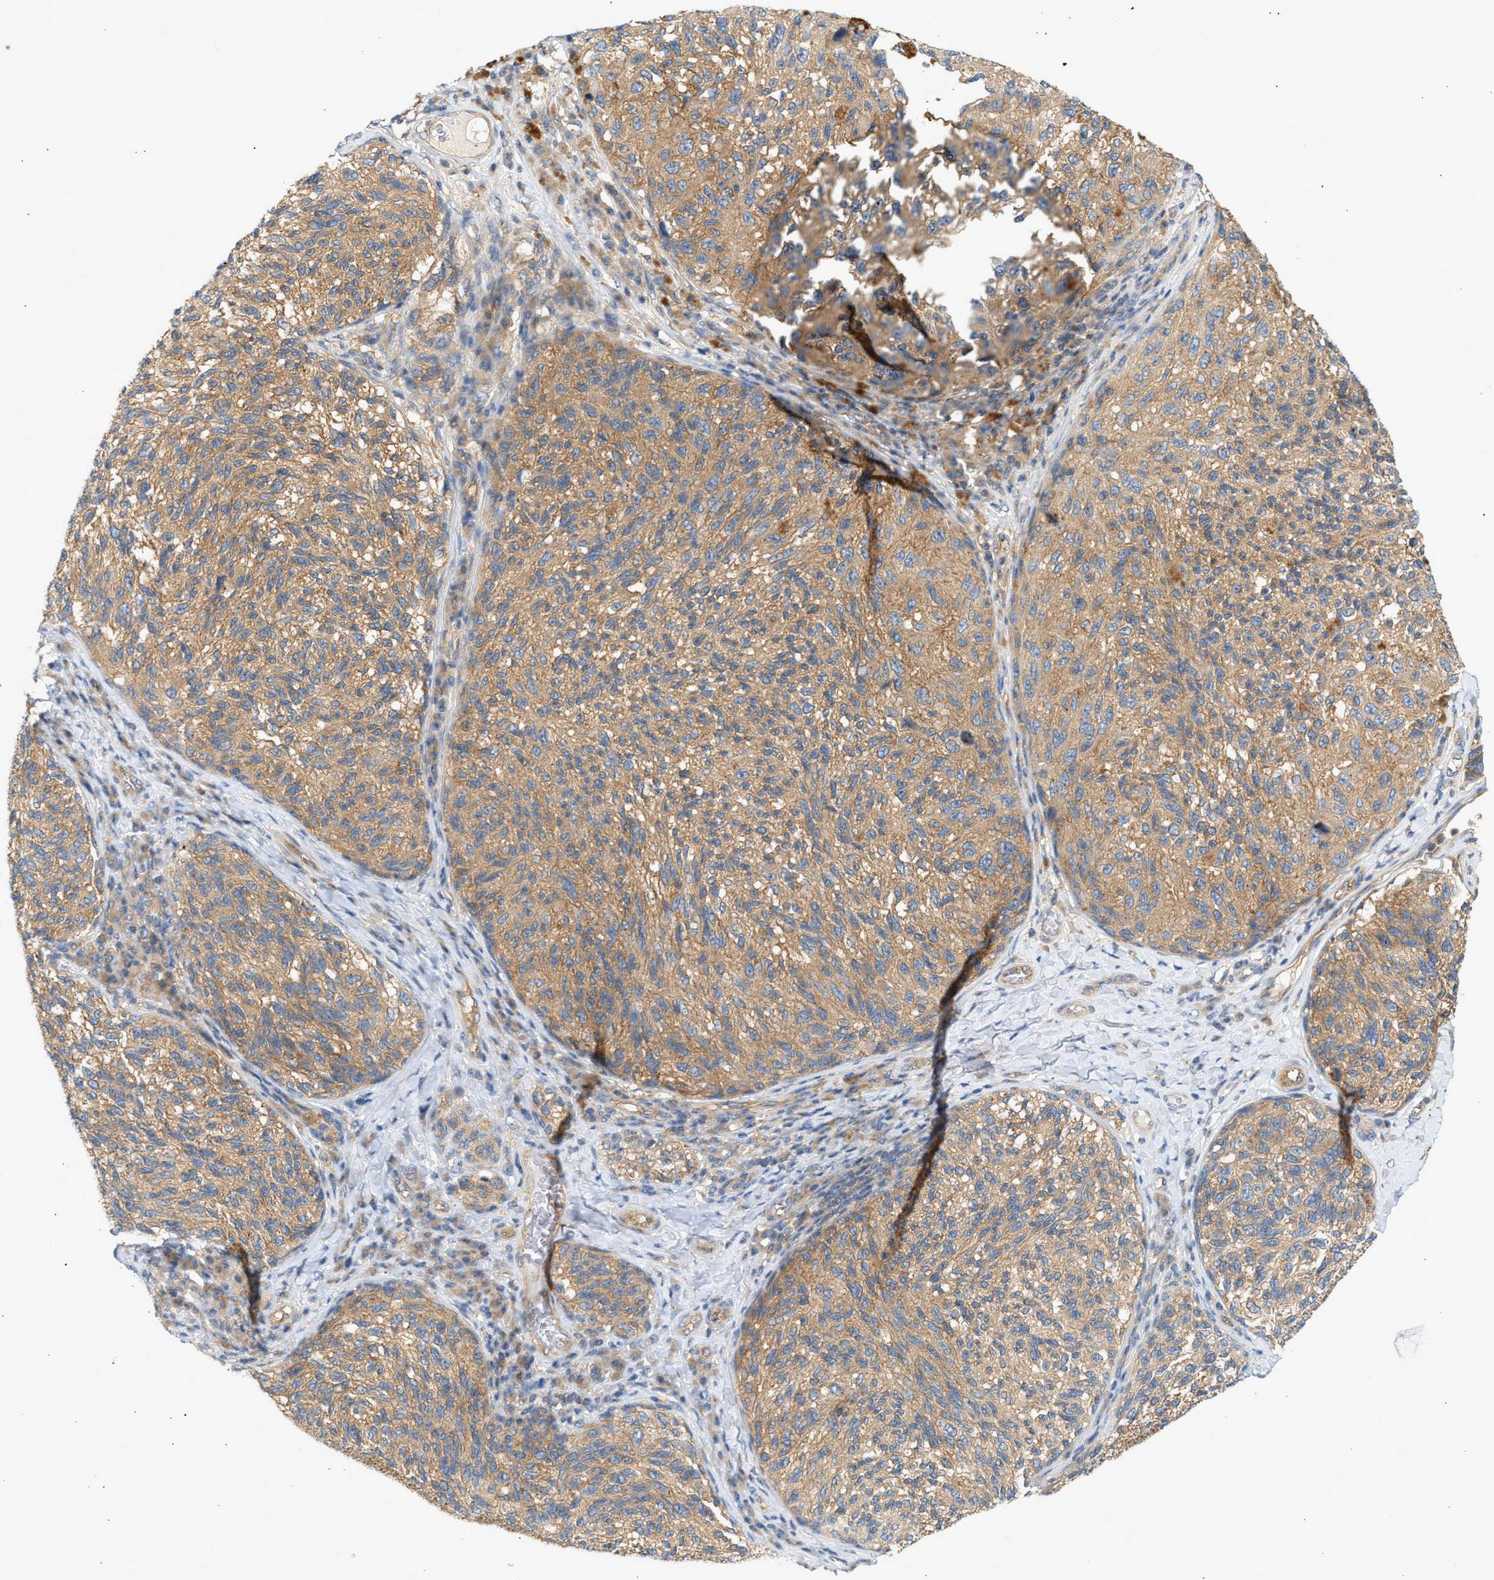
{"staining": {"intensity": "moderate", "quantity": ">75%", "location": "cytoplasmic/membranous"}, "tissue": "melanoma", "cell_type": "Tumor cells", "image_type": "cancer", "snomed": [{"axis": "morphology", "description": "Malignant melanoma, NOS"}, {"axis": "topography", "description": "Skin"}], "caption": "This histopathology image reveals IHC staining of human malignant melanoma, with medium moderate cytoplasmic/membranous positivity in approximately >75% of tumor cells.", "gene": "PAFAH1B1", "patient": {"sex": "female", "age": 73}}